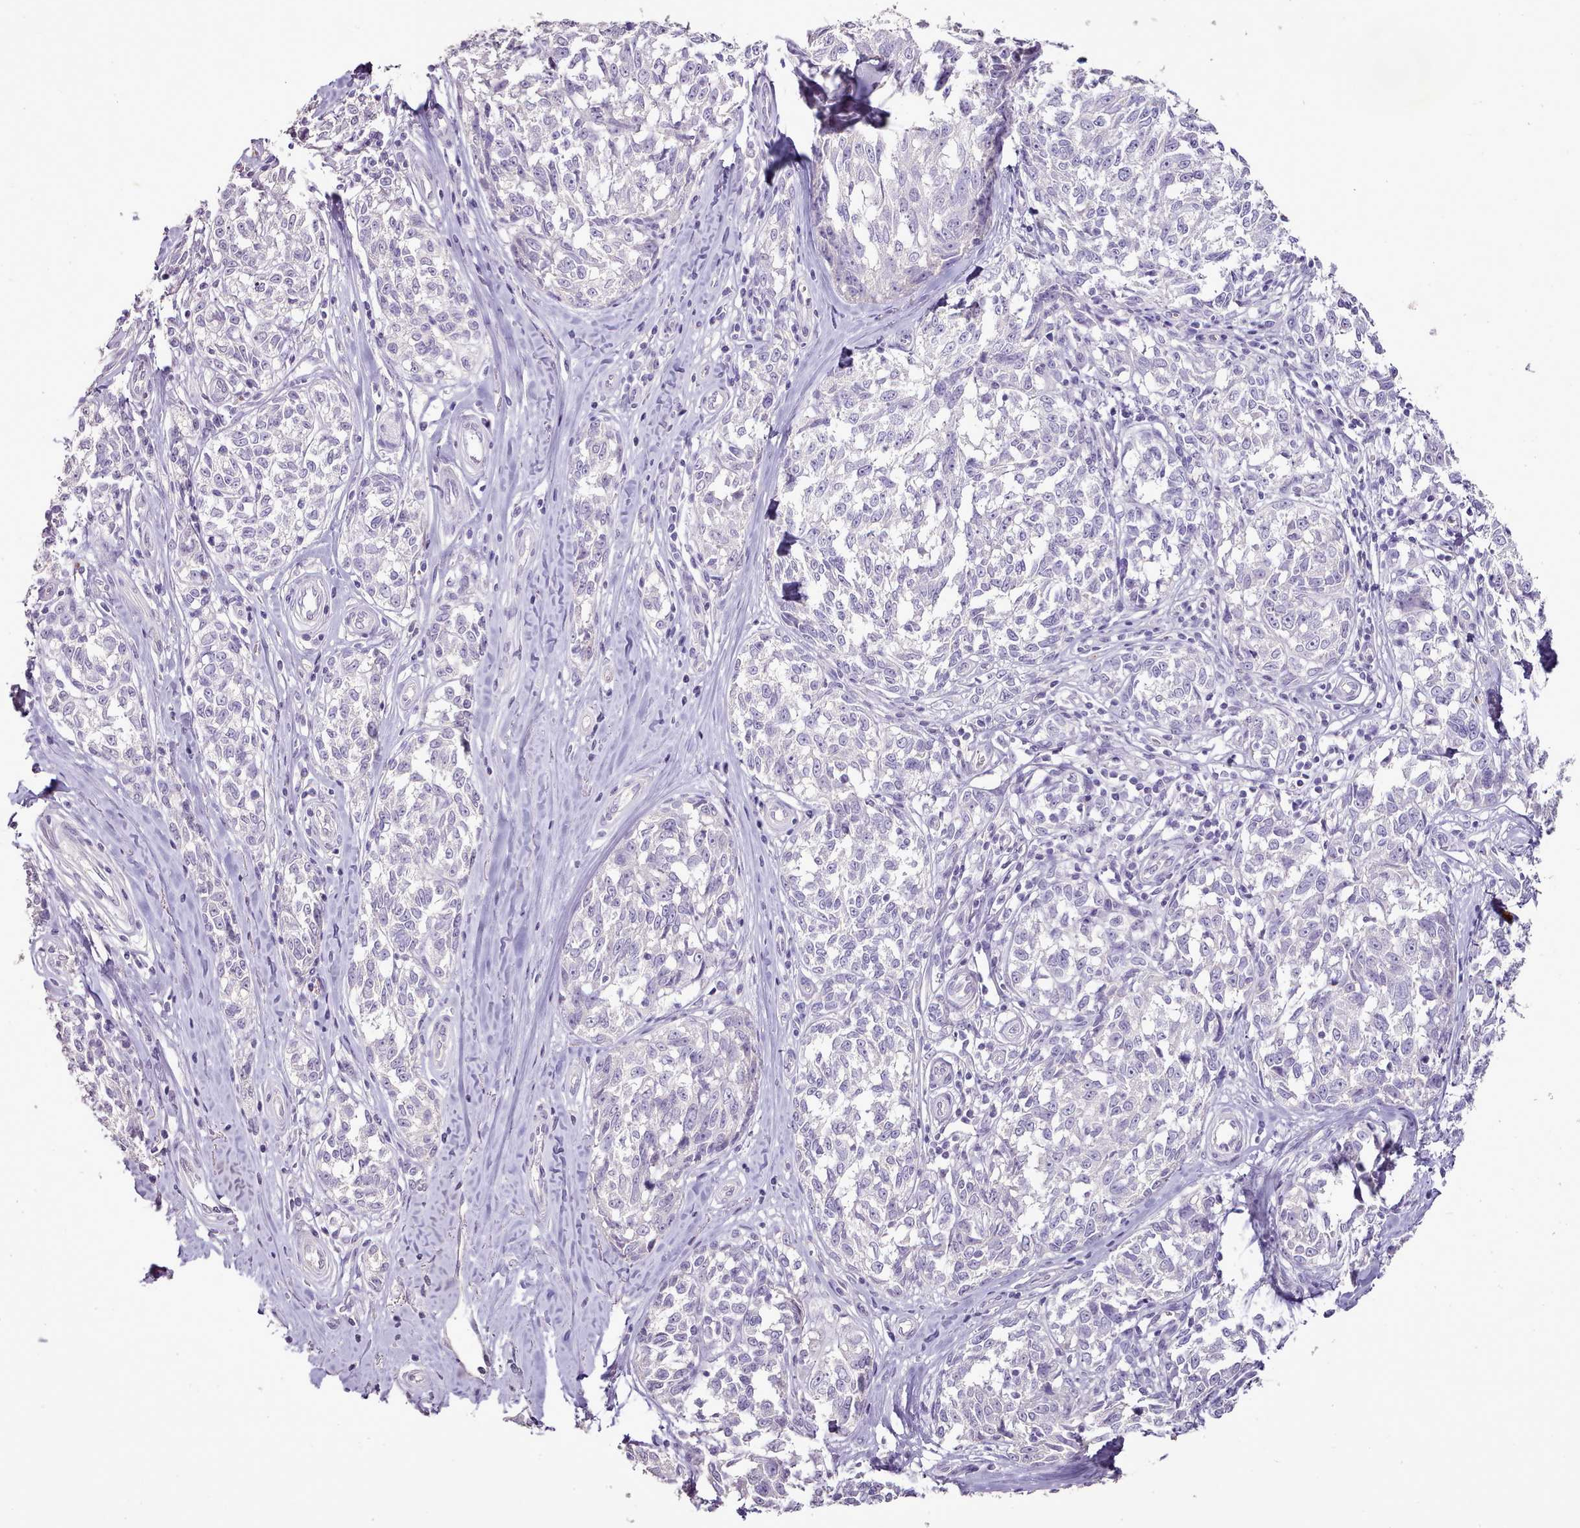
{"staining": {"intensity": "negative", "quantity": "none", "location": "none"}, "tissue": "melanoma", "cell_type": "Tumor cells", "image_type": "cancer", "snomed": [{"axis": "morphology", "description": "Normal tissue, NOS"}, {"axis": "morphology", "description": "Malignant melanoma, NOS"}, {"axis": "topography", "description": "Skin"}], "caption": "An immunohistochemistry (IHC) image of melanoma is shown. There is no staining in tumor cells of melanoma.", "gene": "BLOC1S2", "patient": {"sex": "female", "age": 64}}